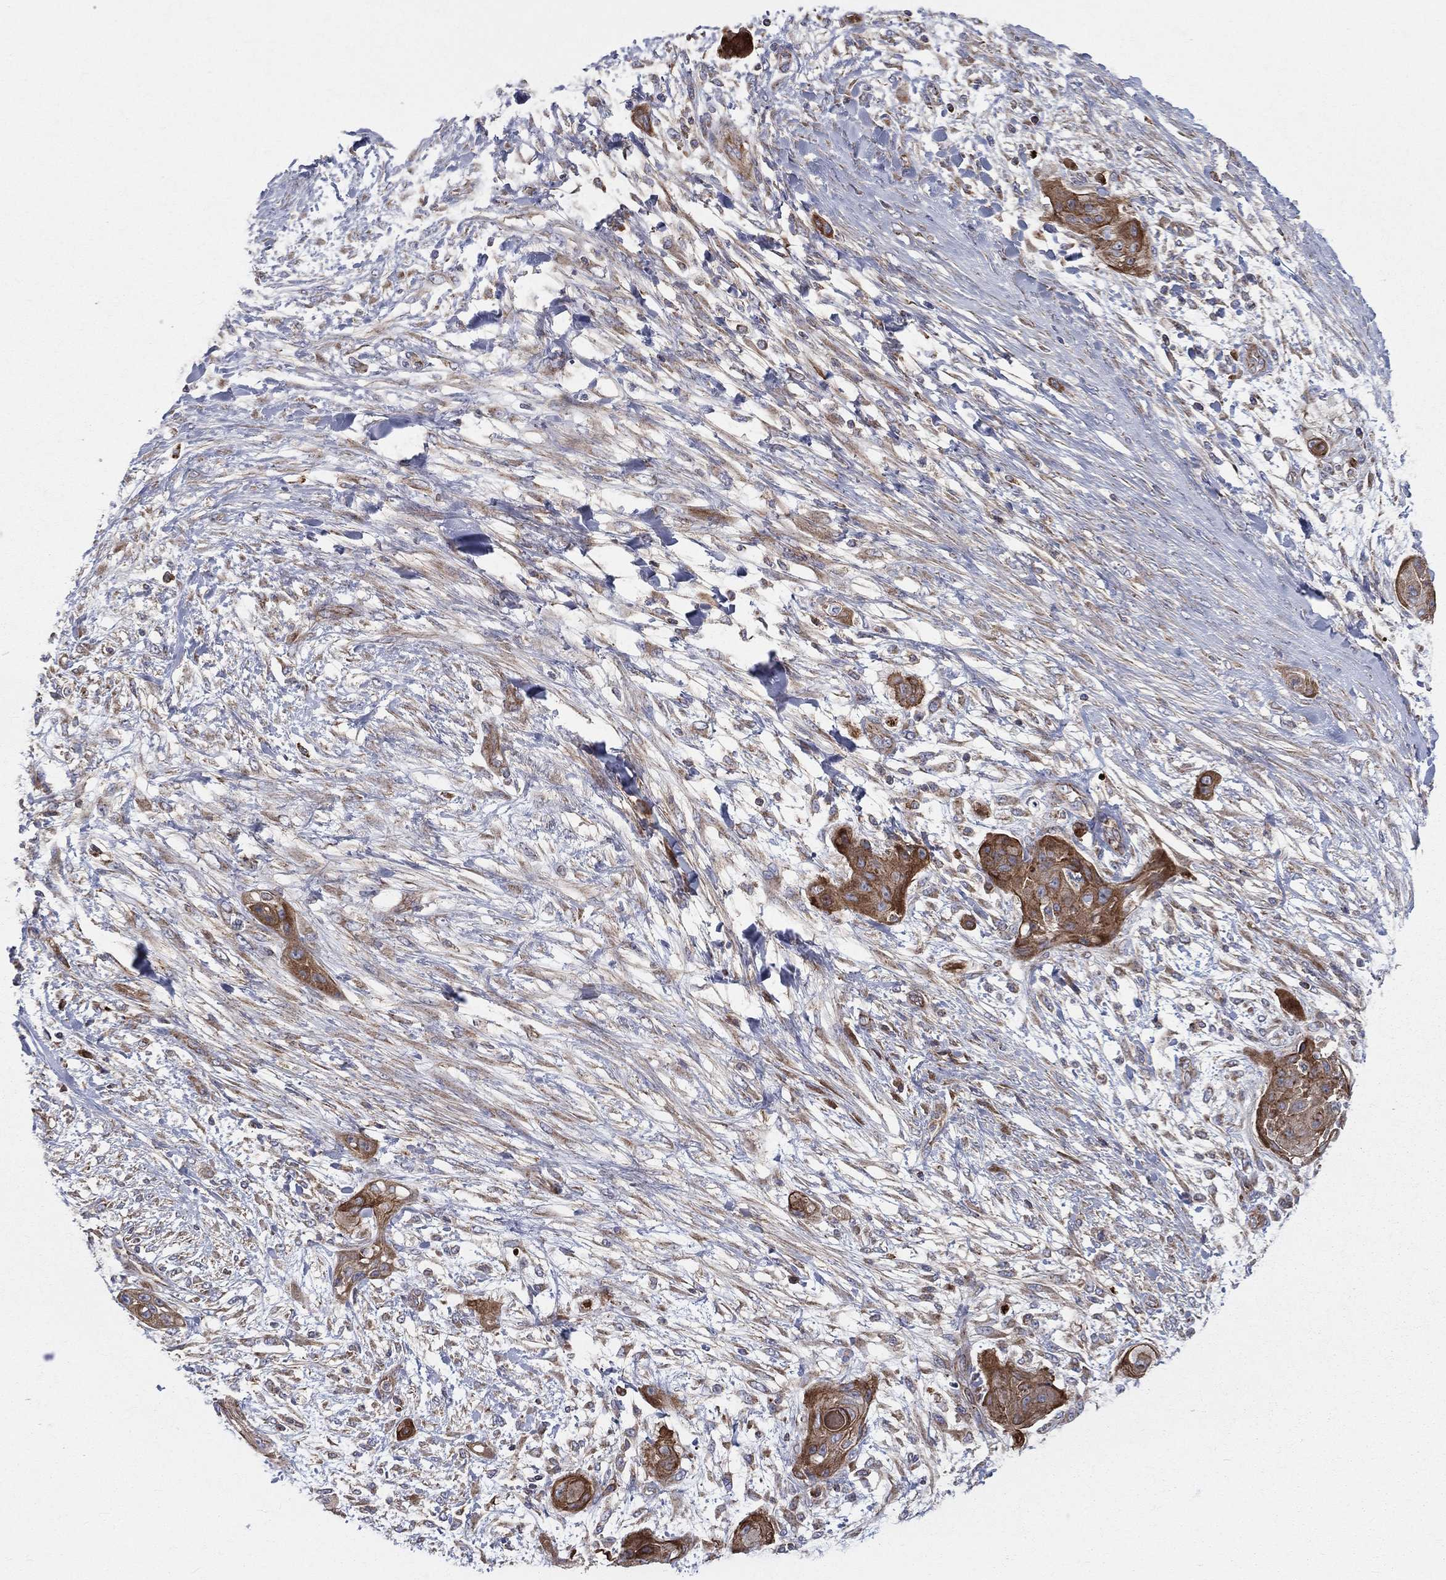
{"staining": {"intensity": "strong", "quantity": "25%-75%", "location": "cytoplasmic/membranous"}, "tissue": "skin cancer", "cell_type": "Tumor cells", "image_type": "cancer", "snomed": [{"axis": "morphology", "description": "Squamous cell carcinoma, NOS"}, {"axis": "topography", "description": "Skin"}], "caption": "IHC photomicrograph of neoplastic tissue: human skin cancer stained using IHC demonstrates high levels of strong protein expression localized specifically in the cytoplasmic/membranous of tumor cells, appearing as a cytoplasmic/membranous brown color.", "gene": "MIX23", "patient": {"sex": "male", "age": 62}}